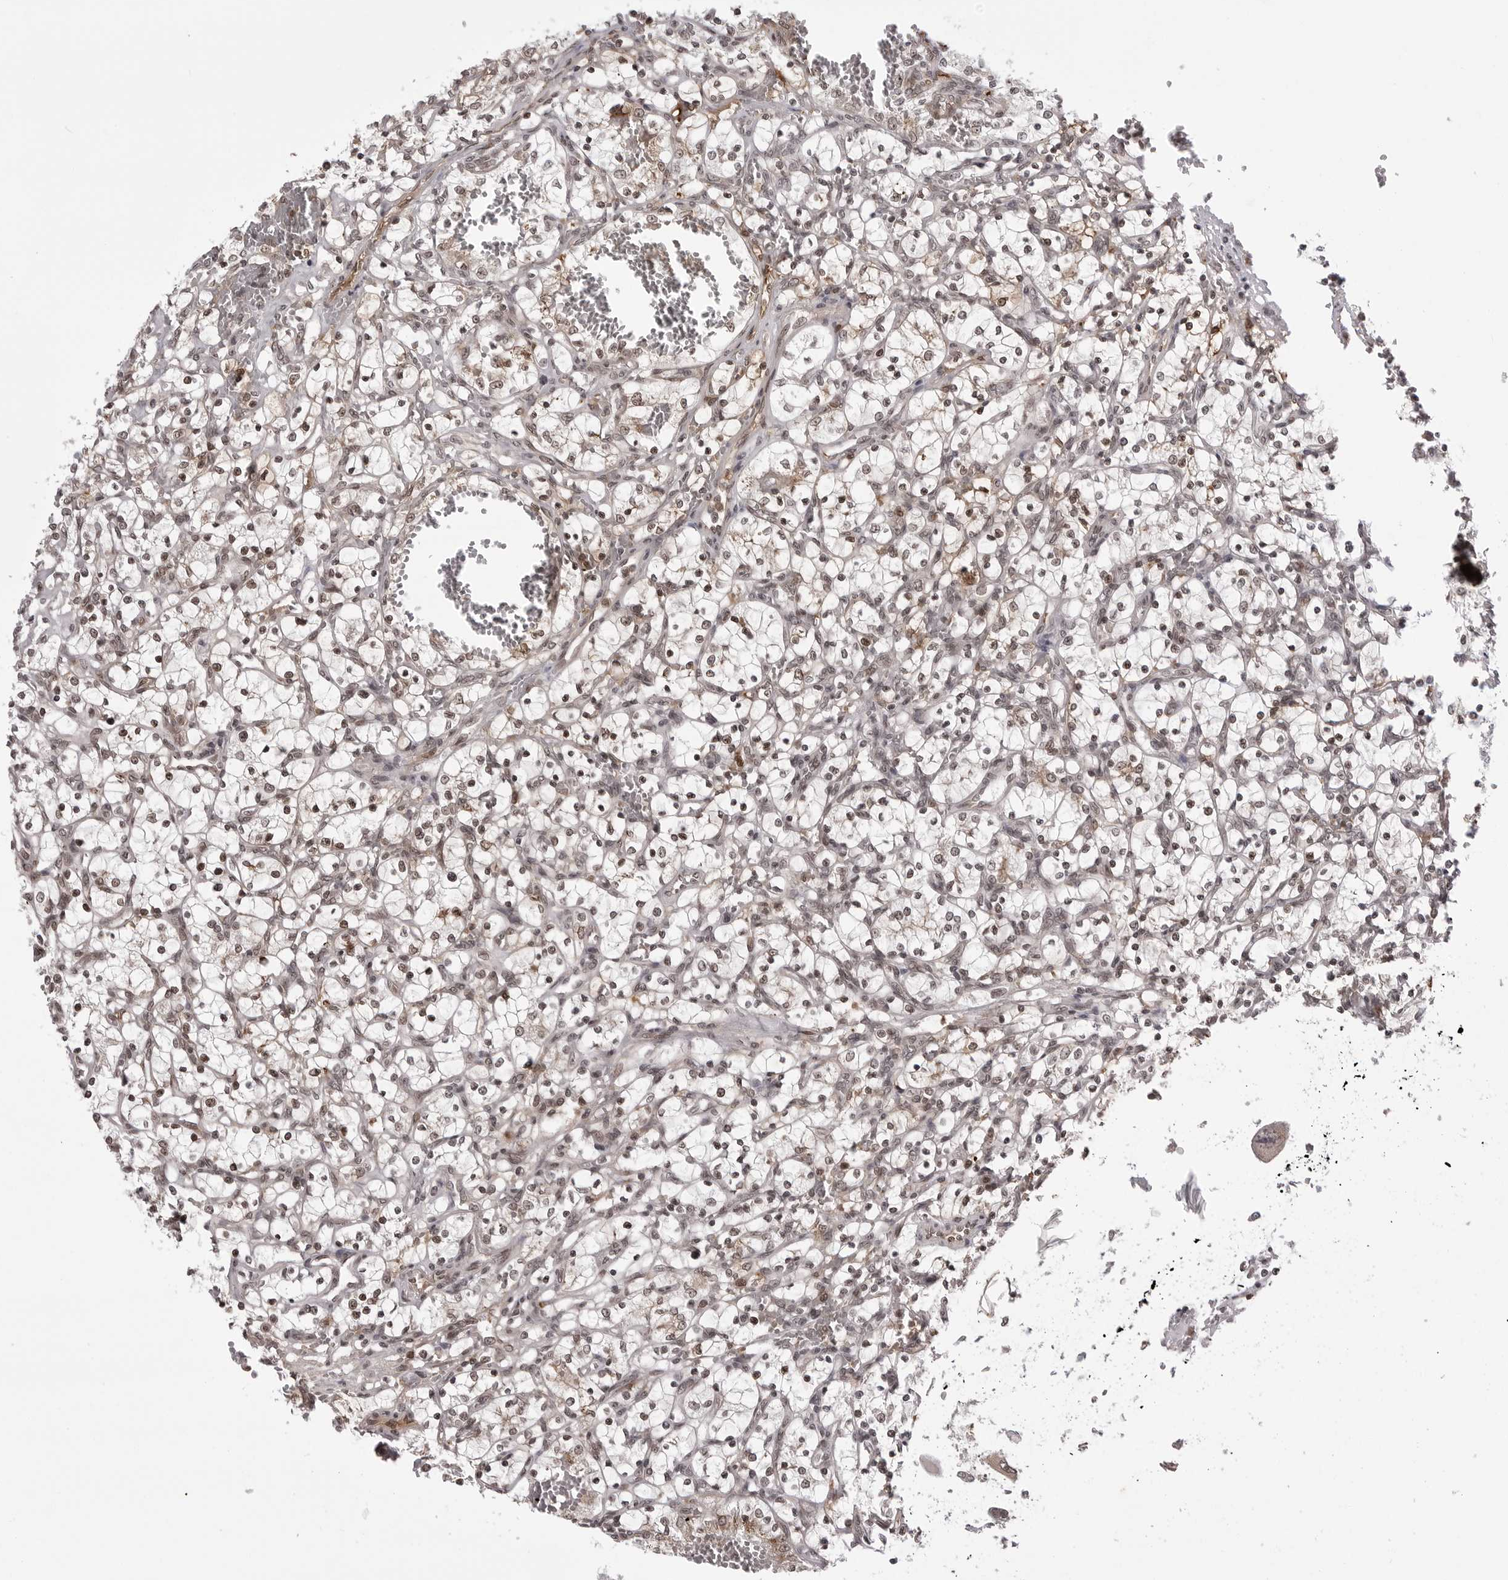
{"staining": {"intensity": "moderate", "quantity": "<25%", "location": "nuclear"}, "tissue": "renal cancer", "cell_type": "Tumor cells", "image_type": "cancer", "snomed": [{"axis": "morphology", "description": "Adenocarcinoma, NOS"}, {"axis": "topography", "description": "Kidney"}], "caption": "Approximately <25% of tumor cells in renal cancer exhibit moderate nuclear protein staining as visualized by brown immunohistochemical staining.", "gene": "PHF3", "patient": {"sex": "female", "age": 69}}